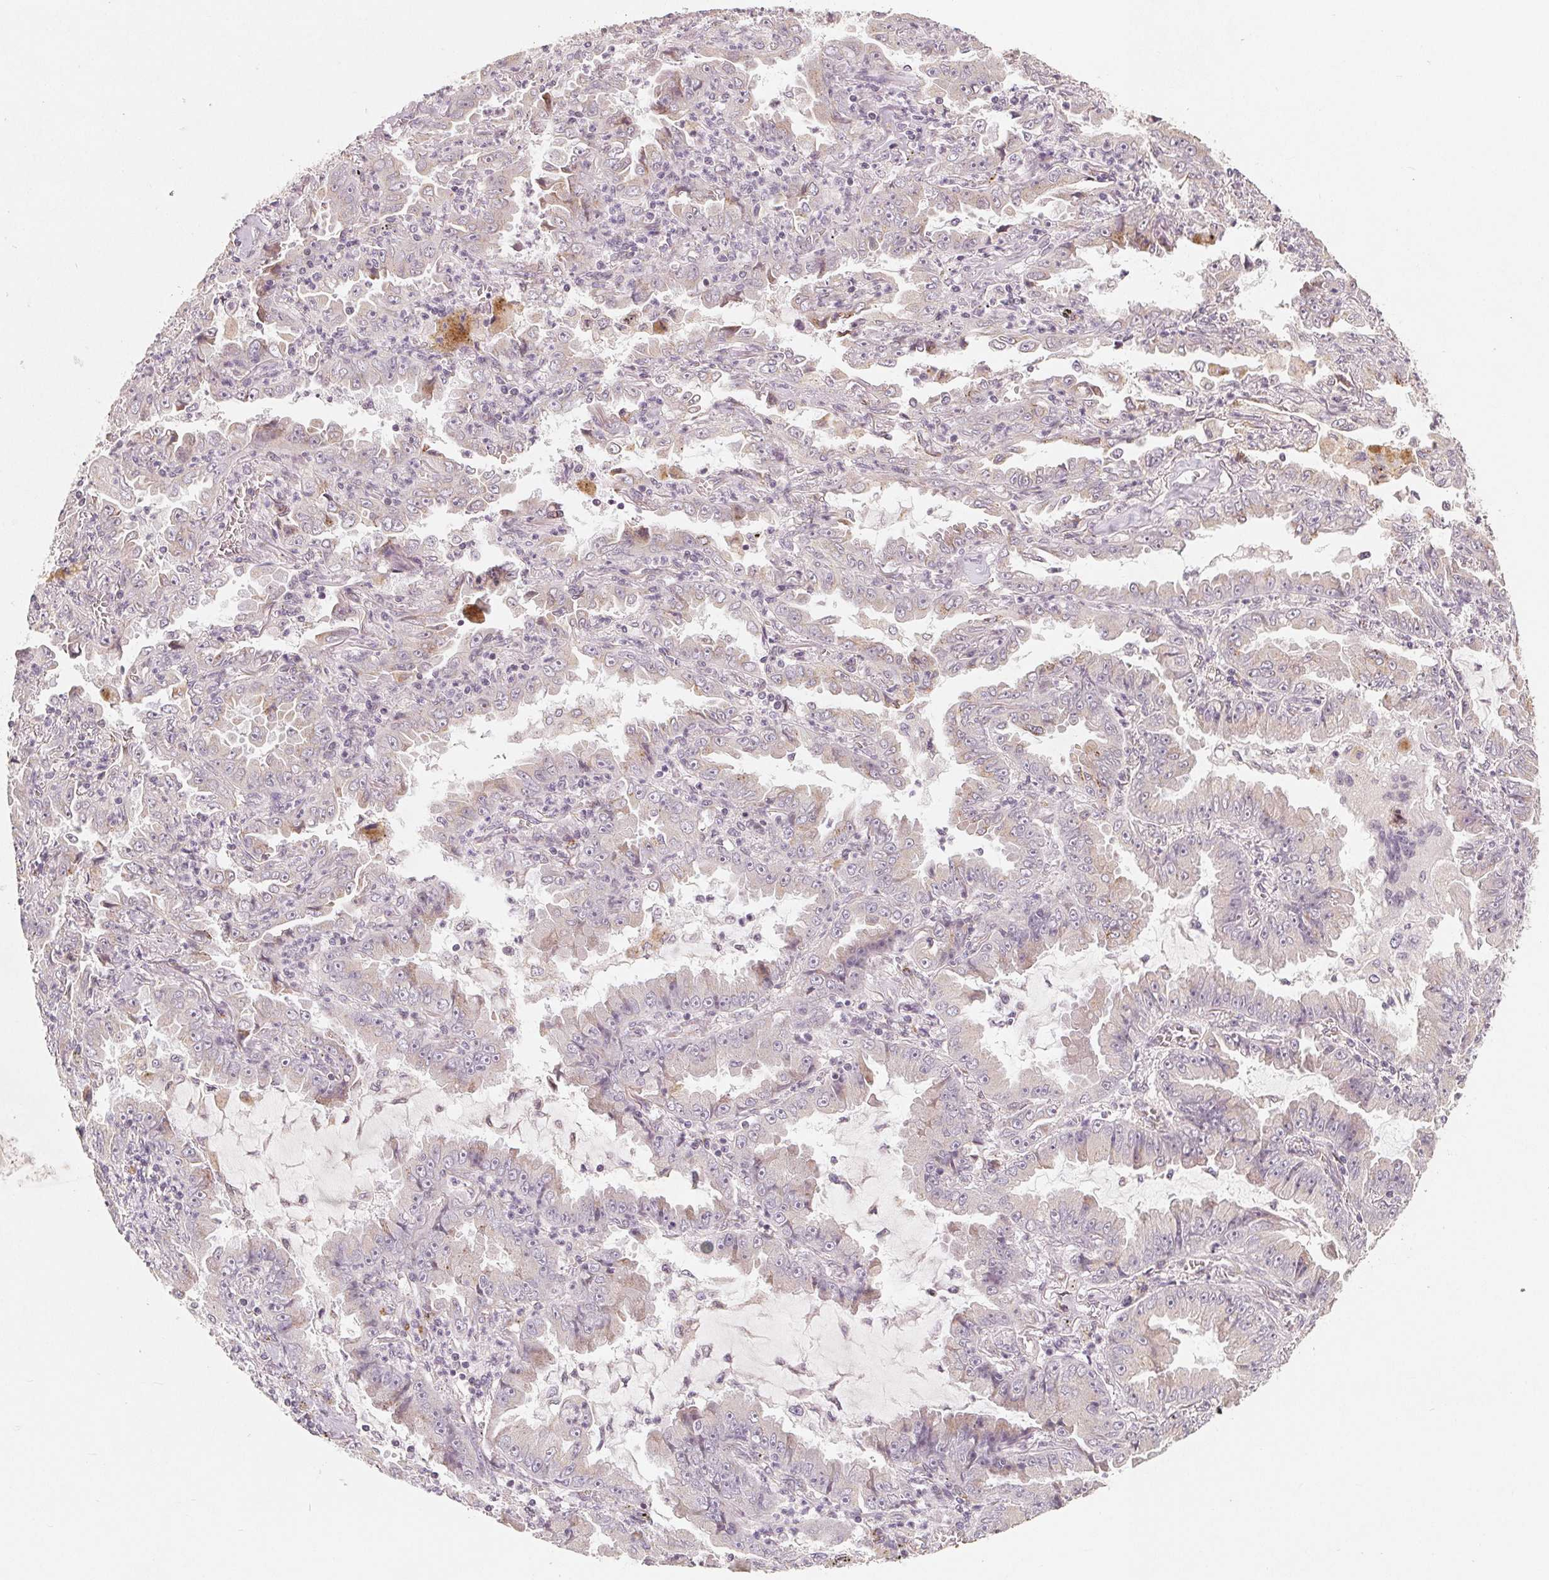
{"staining": {"intensity": "negative", "quantity": "none", "location": "none"}, "tissue": "lung cancer", "cell_type": "Tumor cells", "image_type": "cancer", "snomed": [{"axis": "morphology", "description": "Adenocarcinoma, NOS"}, {"axis": "topography", "description": "Lung"}], "caption": "A histopathology image of lung cancer (adenocarcinoma) stained for a protein demonstrates no brown staining in tumor cells. Brightfield microscopy of immunohistochemistry (IHC) stained with DAB (3,3'-diaminobenzidine) (brown) and hematoxylin (blue), captured at high magnification.", "gene": "TMSB15B", "patient": {"sex": "female", "age": 52}}